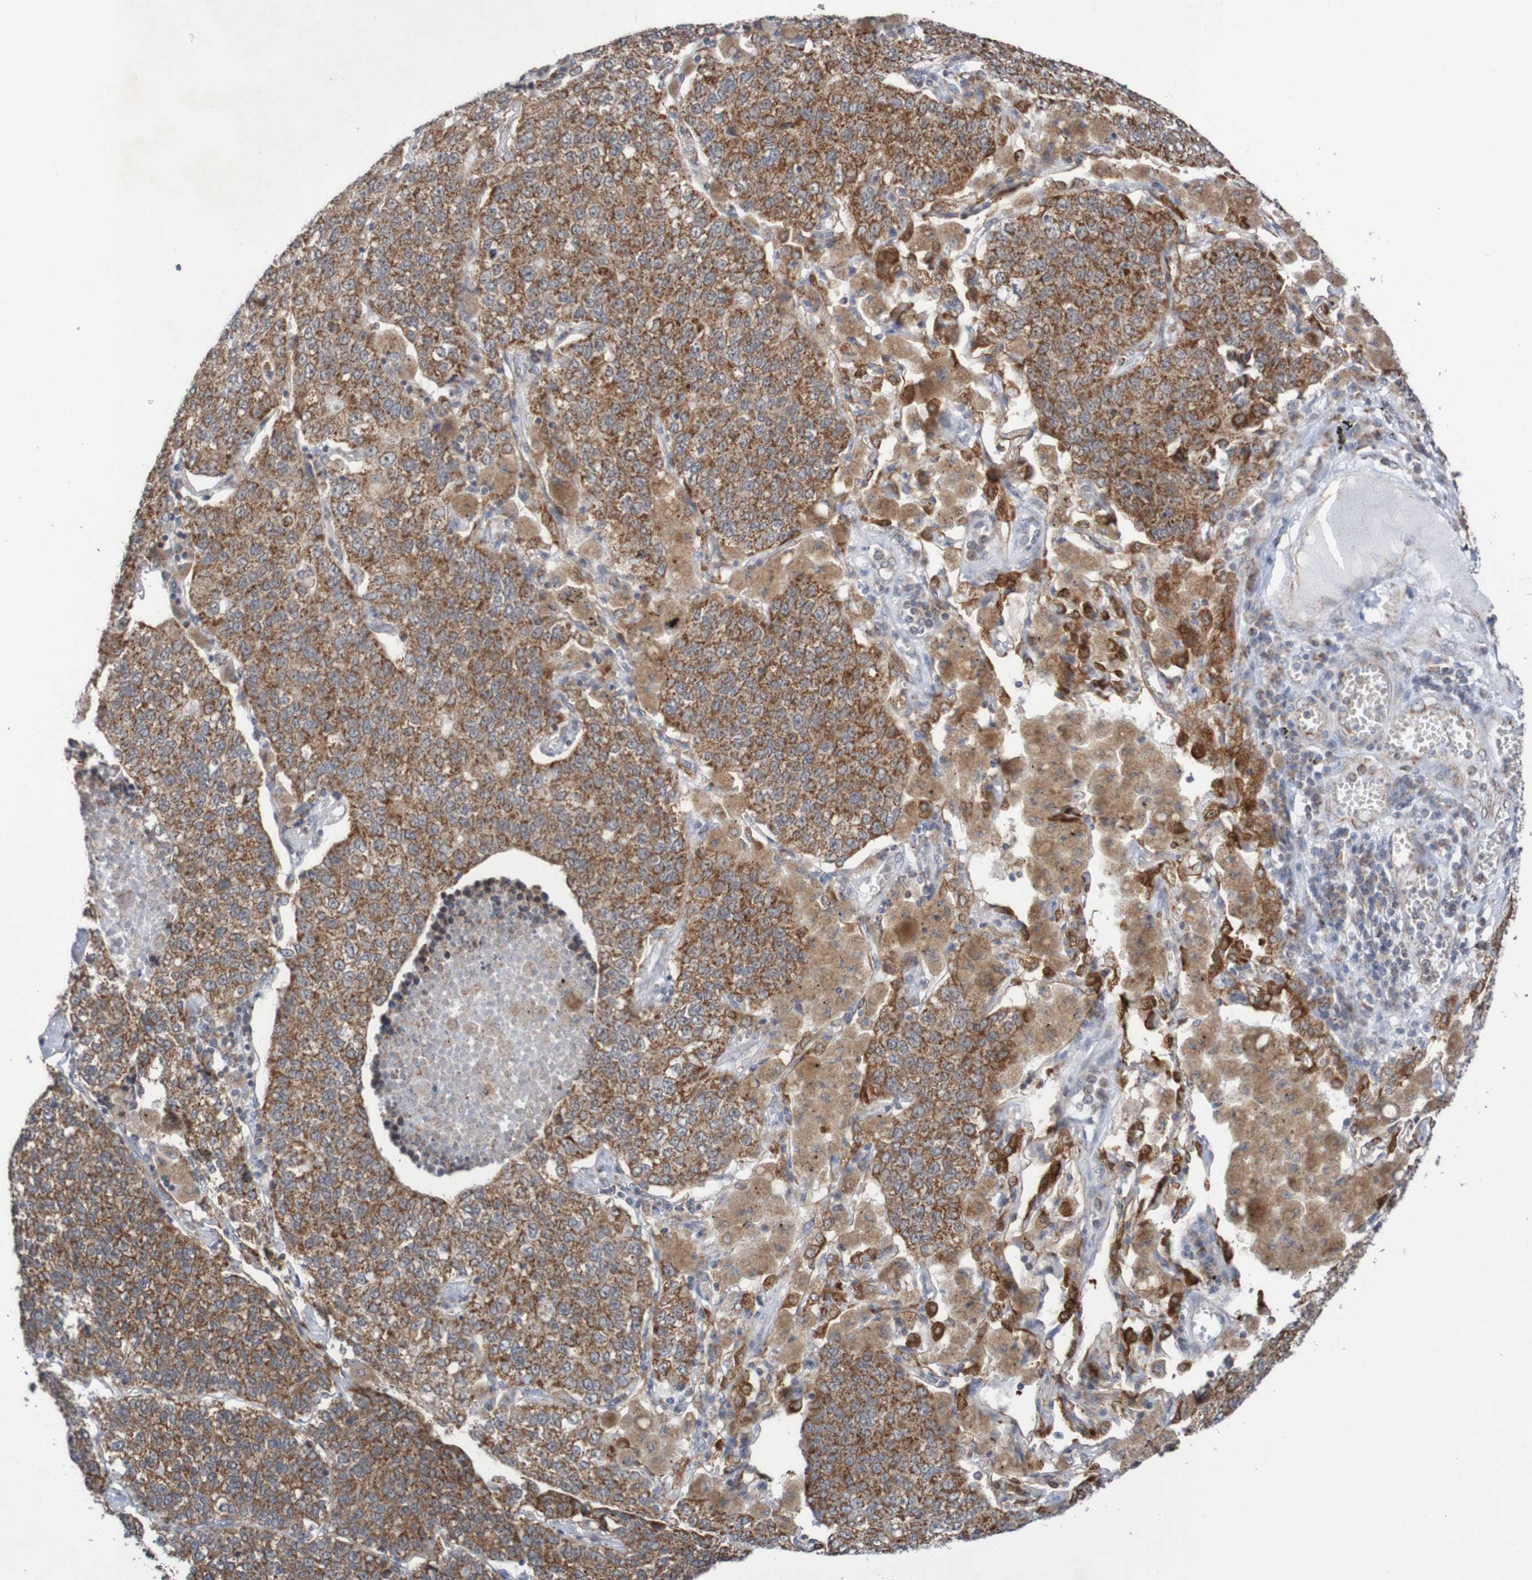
{"staining": {"intensity": "strong", "quantity": ">75%", "location": "cytoplasmic/membranous"}, "tissue": "lung cancer", "cell_type": "Tumor cells", "image_type": "cancer", "snomed": [{"axis": "morphology", "description": "Adenocarcinoma, NOS"}, {"axis": "topography", "description": "Lung"}], "caption": "The image demonstrates staining of lung cancer (adenocarcinoma), revealing strong cytoplasmic/membranous protein positivity (brown color) within tumor cells.", "gene": "DVL1", "patient": {"sex": "male", "age": 49}}